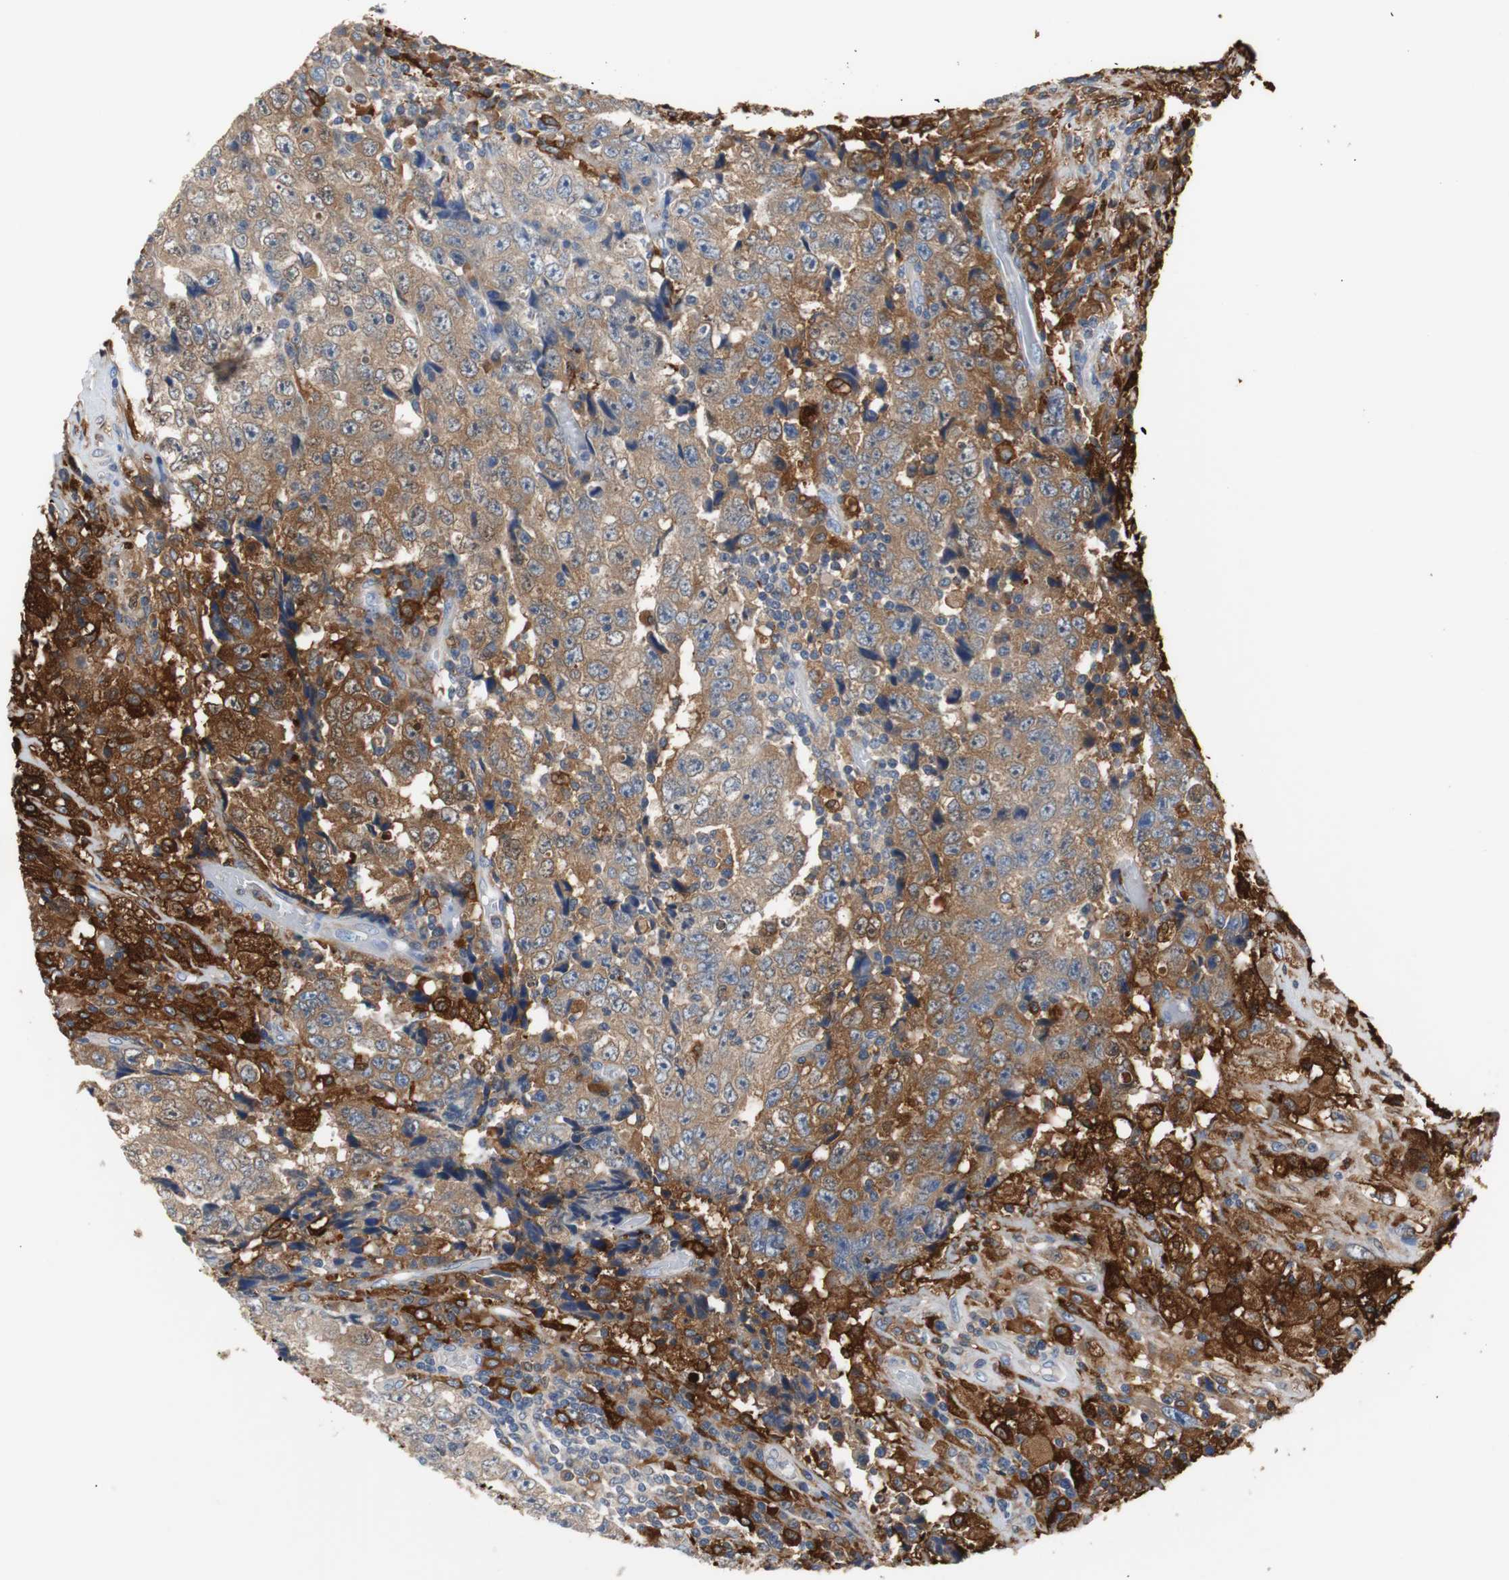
{"staining": {"intensity": "moderate", "quantity": ">75%", "location": "cytoplasmic/membranous"}, "tissue": "testis cancer", "cell_type": "Tumor cells", "image_type": "cancer", "snomed": [{"axis": "morphology", "description": "Necrosis, NOS"}, {"axis": "morphology", "description": "Carcinoma, Embryonal, NOS"}, {"axis": "topography", "description": "Testis"}], "caption": "Immunohistochemical staining of testis cancer (embryonal carcinoma) shows medium levels of moderate cytoplasmic/membranous protein staining in about >75% of tumor cells.", "gene": "PI15", "patient": {"sex": "male", "age": 19}}